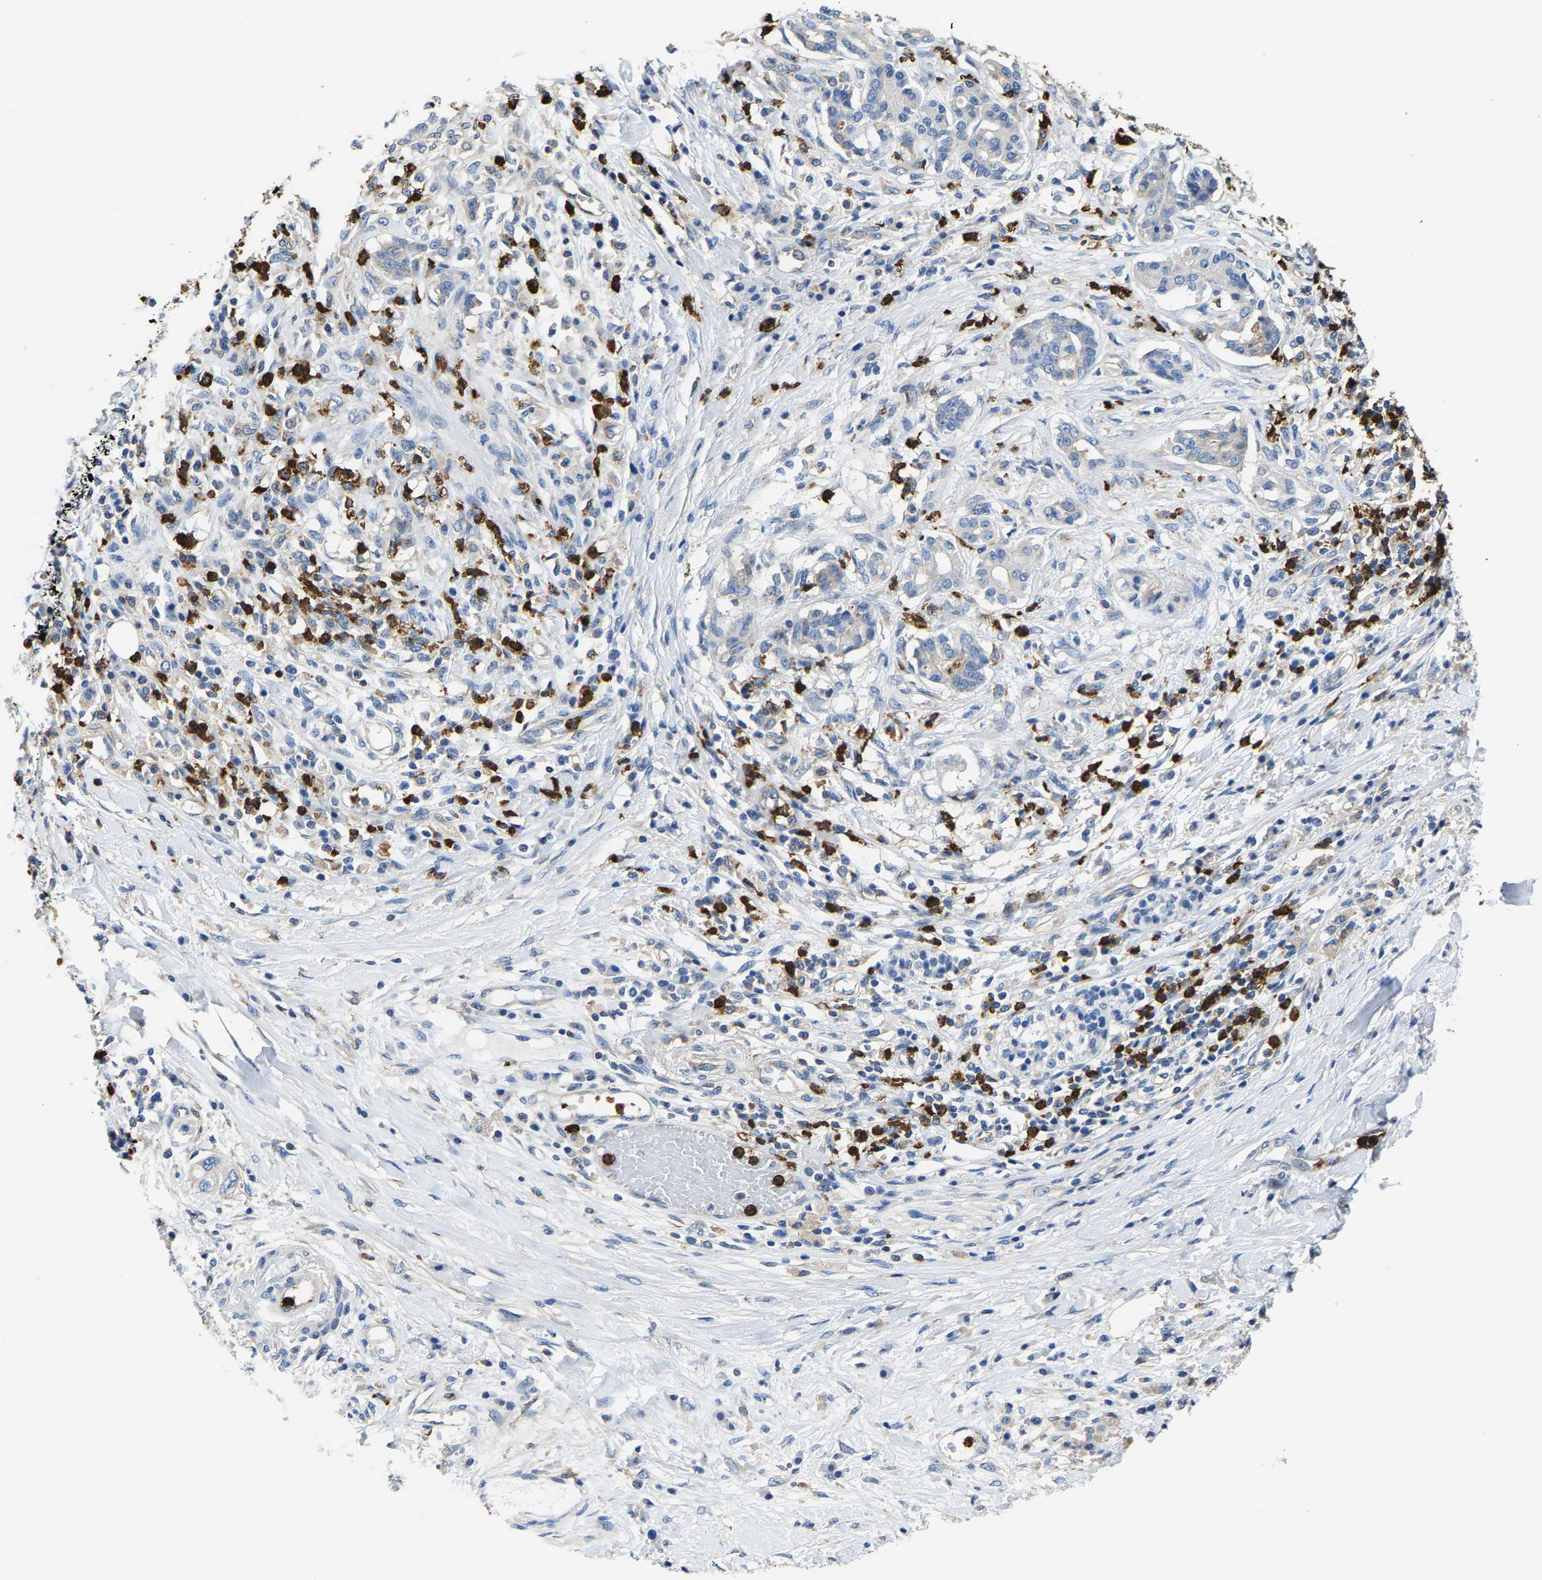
{"staining": {"intensity": "negative", "quantity": "none", "location": "none"}, "tissue": "pancreatic cancer", "cell_type": "Tumor cells", "image_type": "cancer", "snomed": [{"axis": "morphology", "description": "Adenocarcinoma, NOS"}, {"axis": "topography", "description": "Pancreas"}], "caption": "This is an immunohistochemistry (IHC) image of human adenocarcinoma (pancreatic). There is no positivity in tumor cells.", "gene": "TRAF6", "patient": {"sex": "female", "age": 56}}